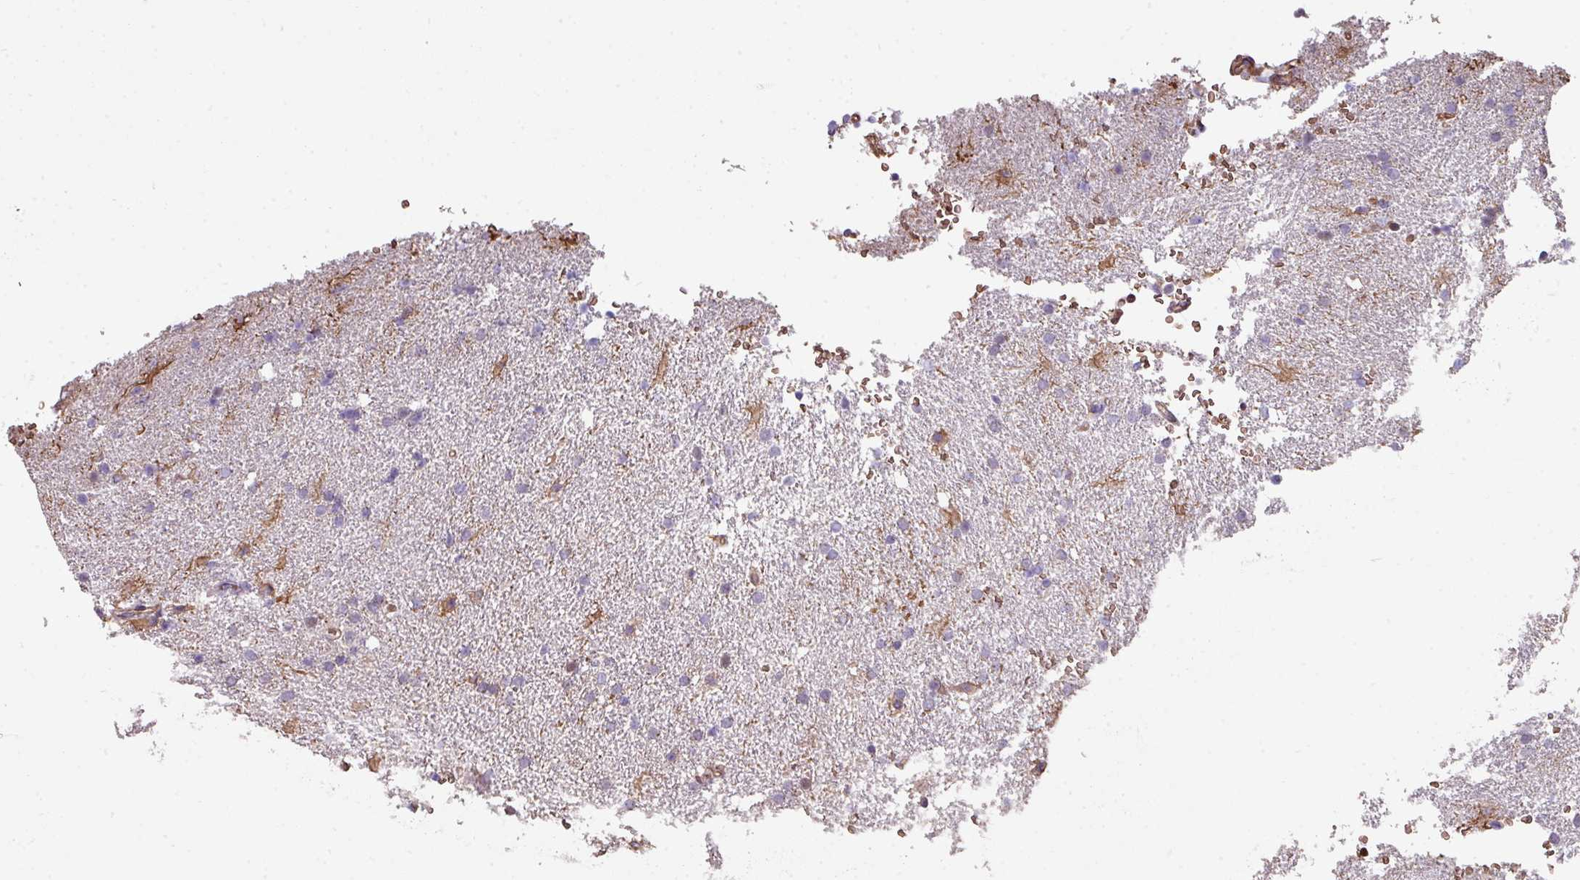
{"staining": {"intensity": "negative", "quantity": "none", "location": "none"}, "tissue": "glioma", "cell_type": "Tumor cells", "image_type": "cancer", "snomed": [{"axis": "morphology", "description": "Glioma, malignant, High grade"}, {"axis": "topography", "description": "Brain"}], "caption": "Glioma was stained to show a protein in brown. There is no significant positivity in tumor cells. Nuclei are stained in blue.", "gene": "ANO9", "patient": {"sex": "male", "age": 72}}